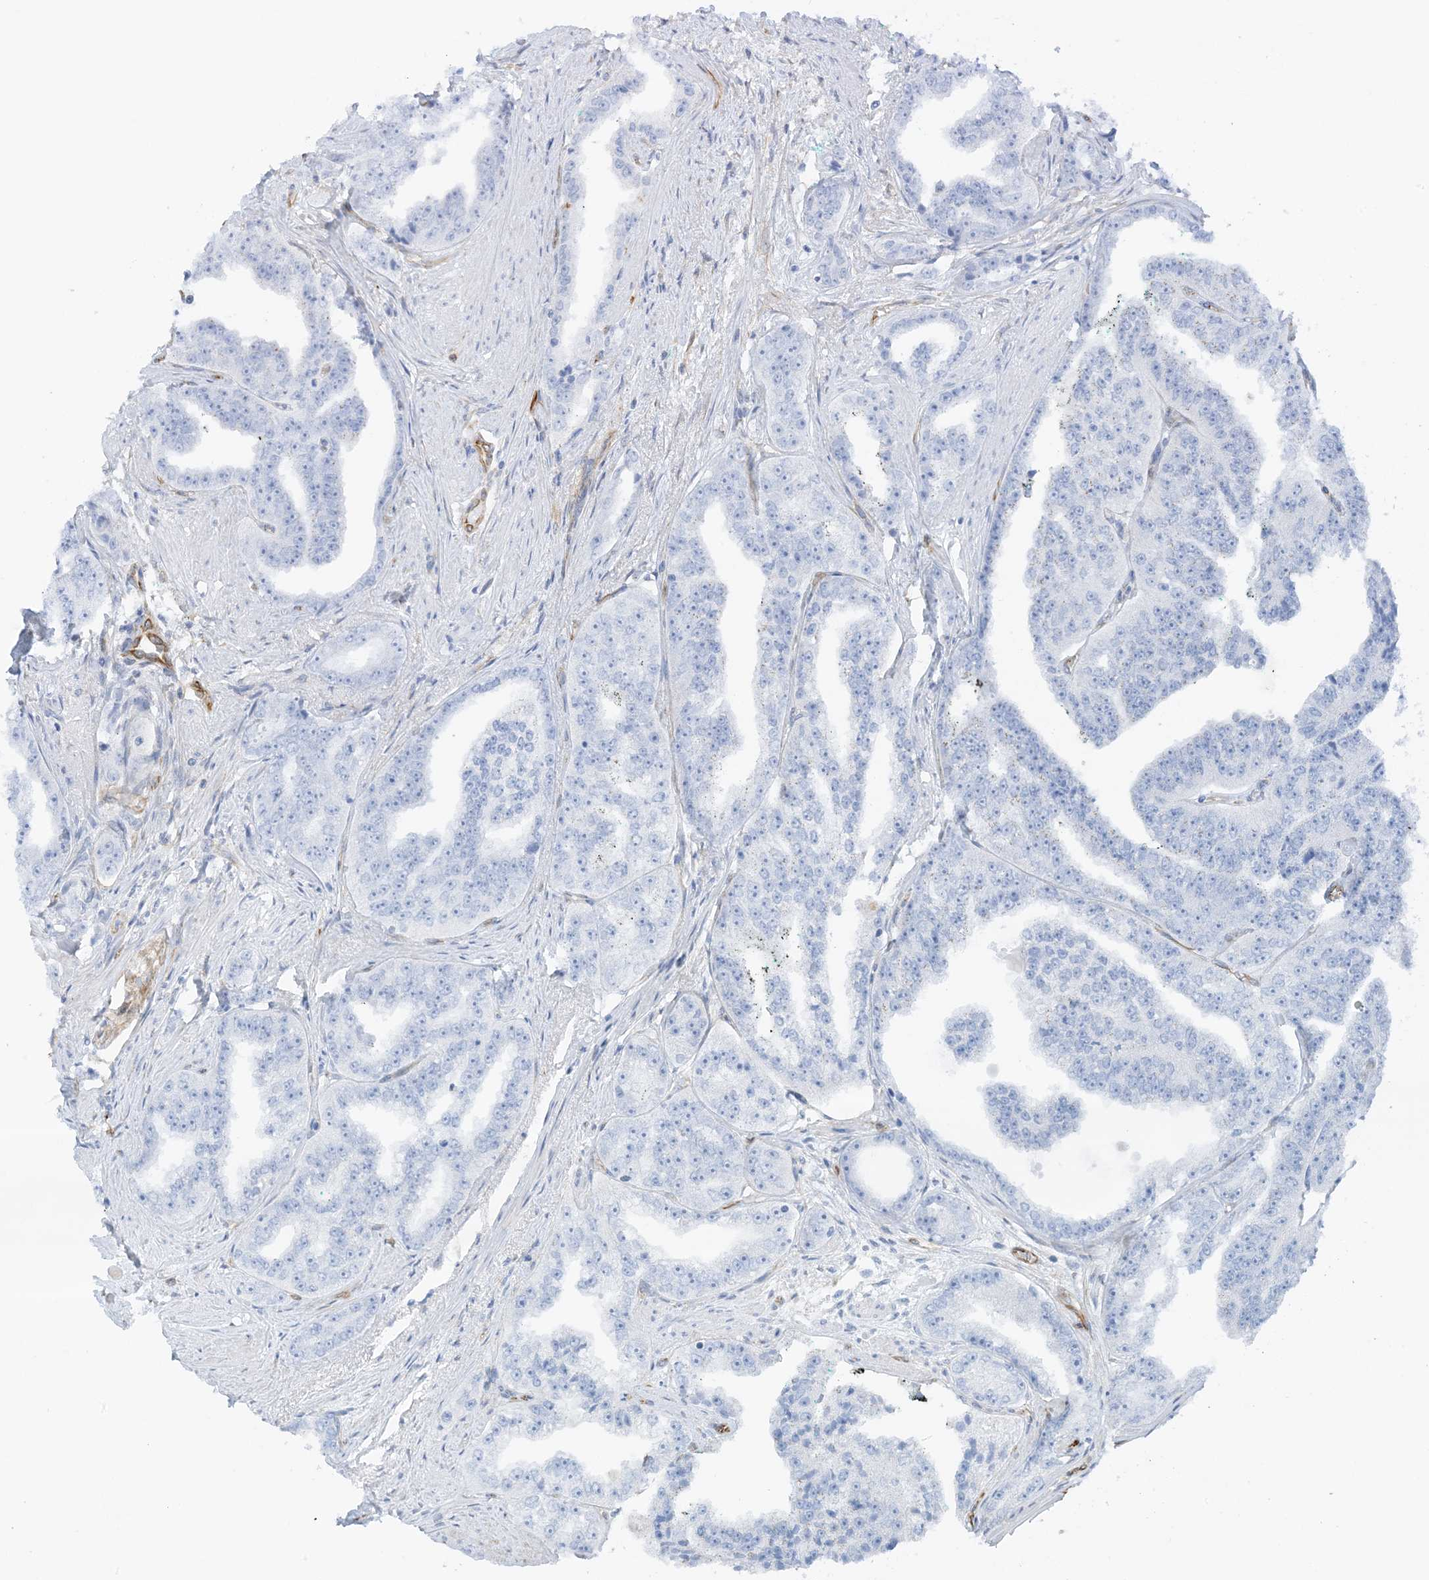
{"staining": {"intensity": "negative", "quantity": "none", "location": "none"}, "tissue": "prostate cancer", "cell_type": "Tumor cells", "image_type": "cancer", "snomed": [{"axis": "morphology", "description": "Adenocarcinoma, High grade"}, {"axis": "topography", "description": "Prostate"}], "caption": "DAB (3,3'-diaminobenzidine) immunohistochemical staining of prostate cancer demonstrates no significant staining in tumor cells.", "gene": "PID1", "patient": {"sex": "male", "age": 71}}